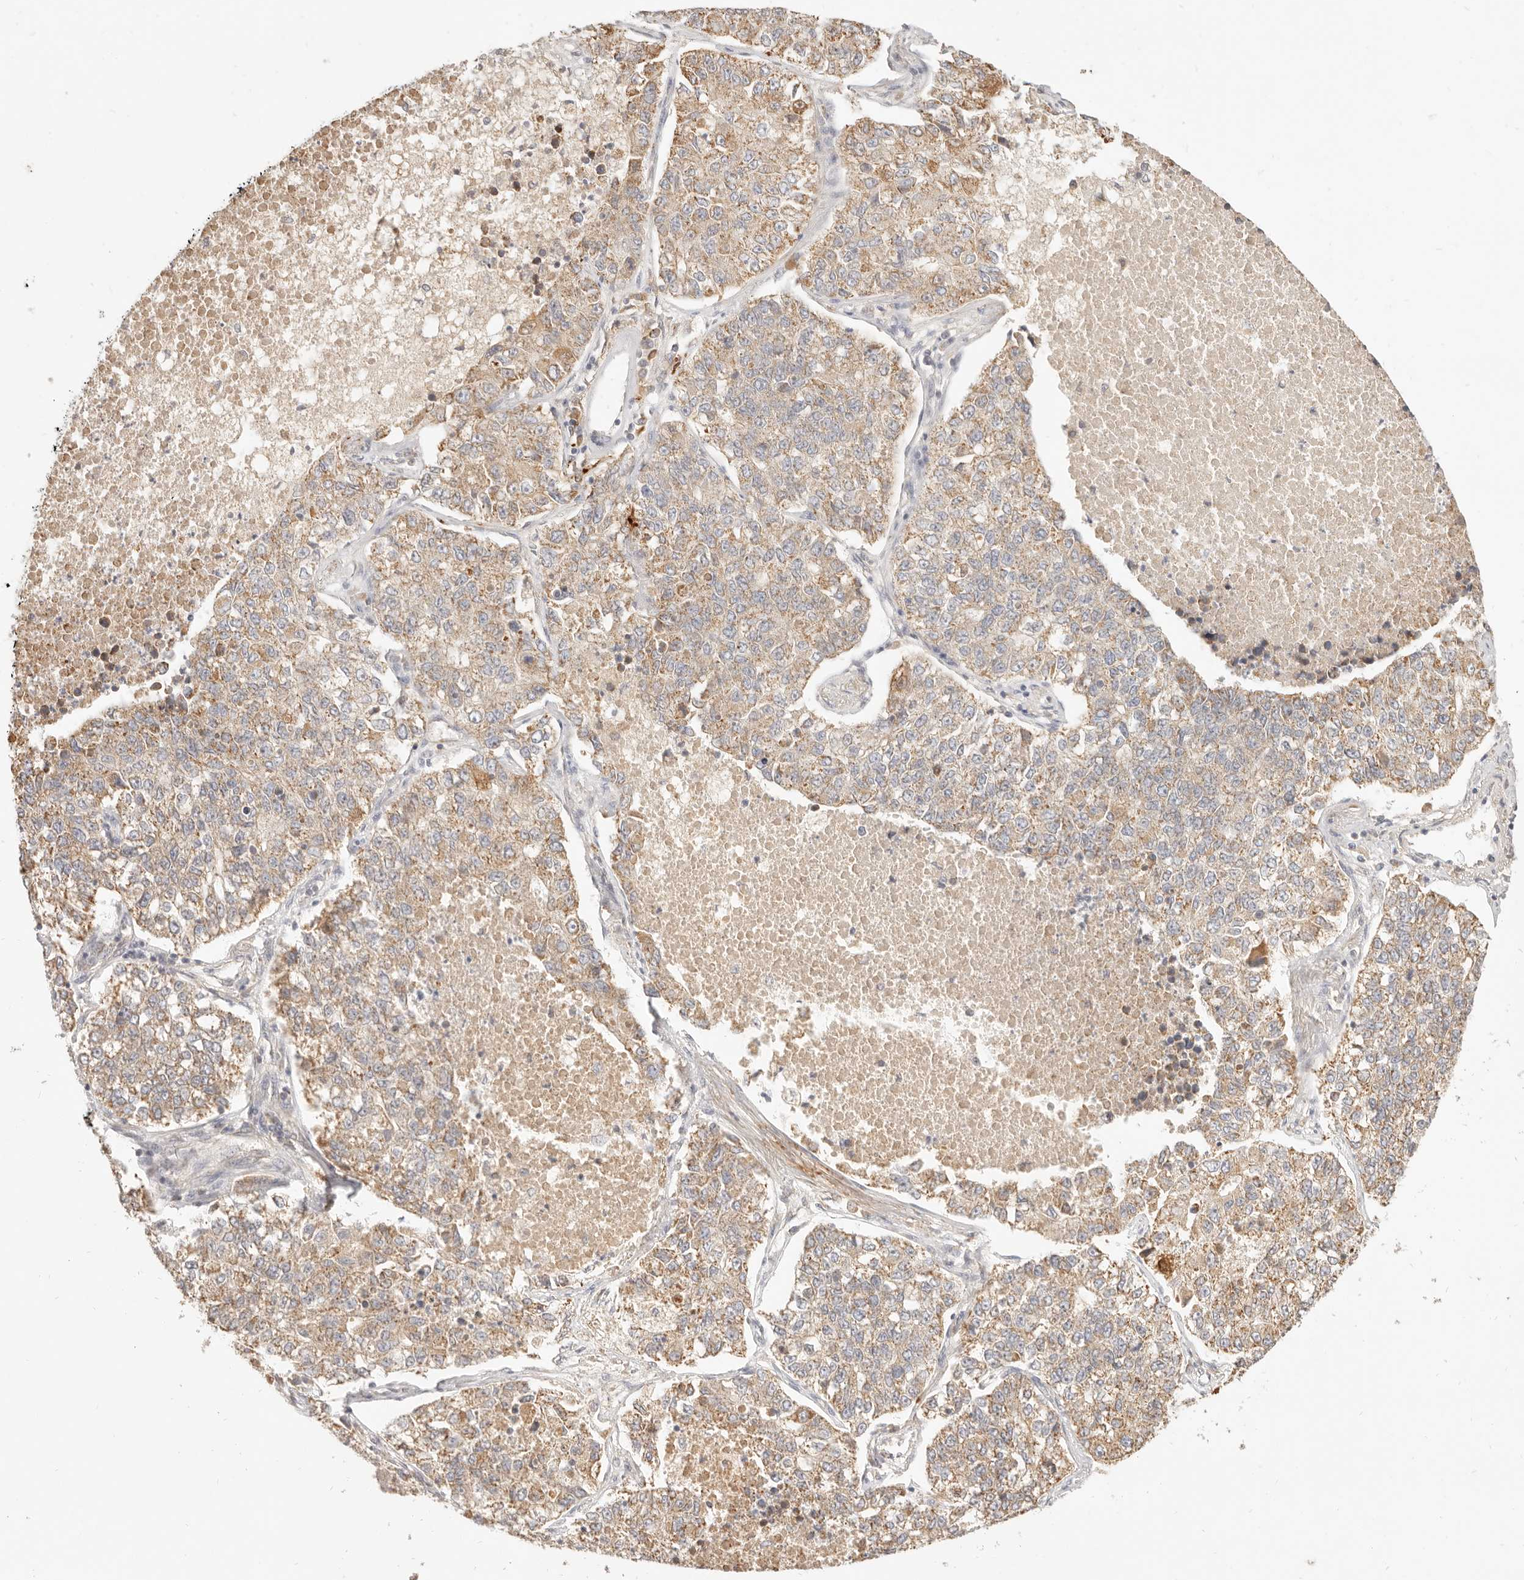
{"staining": {"intensity": "moderate", "quantity": ">75%", "location": "cytoplasmic/membranous"}, "tissue": "lung cancer", "cell_type": "Tumor cells", "image_type": "cancer", "snomed": [{"axis": "morphology", "description": "Adenocarcinoma, NOS"}, {"axis": "topography", "description": "Lung"}], "caption": "Moderate cytoplasmic/membranous expression for a protein is present in about >75% of tumor cells of adenocarcinoma (lung) using immunohistochemistry (IHC).", "gene": "CPLANE2", "patient": {"sex": "male", "age": 49}}